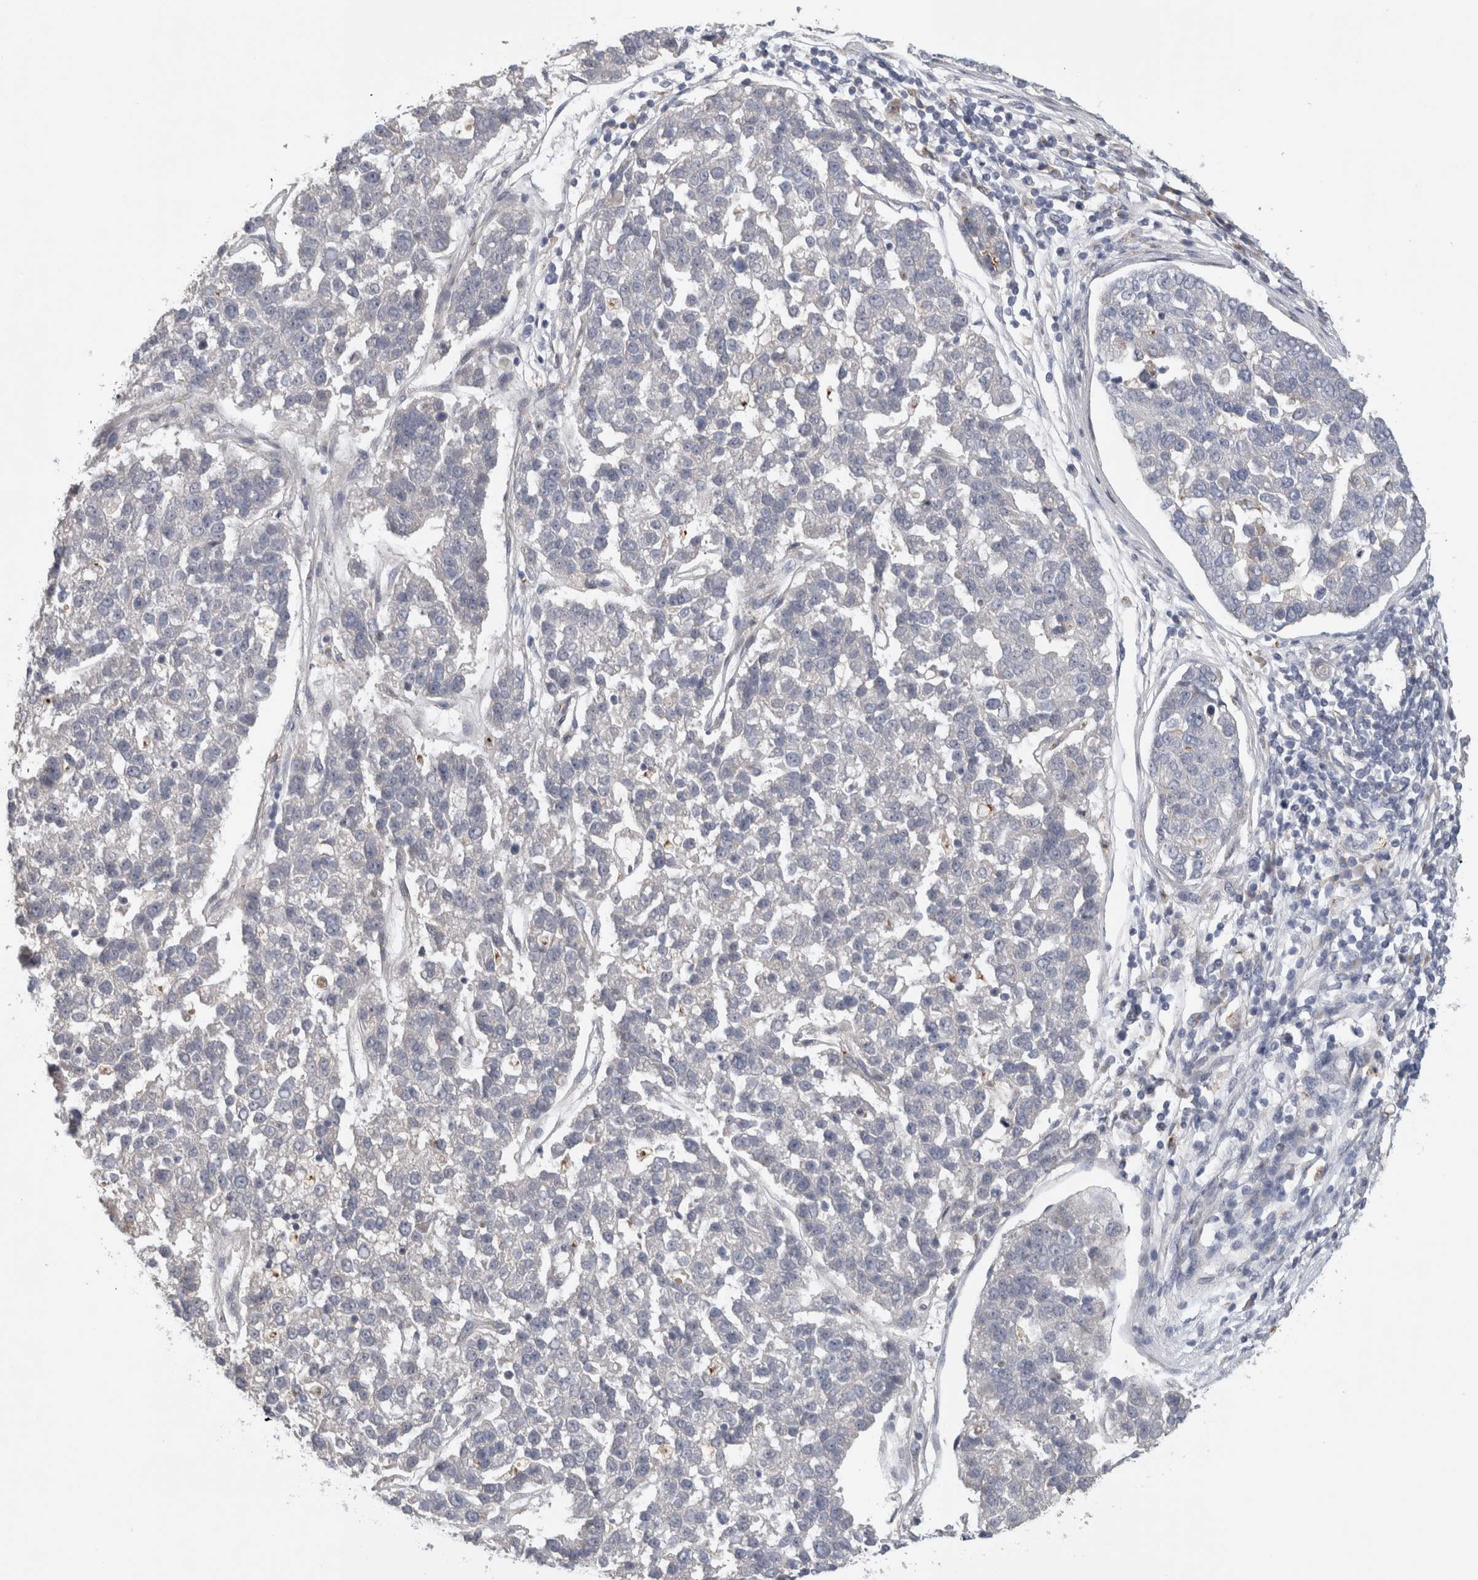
{"staining": {"intensity": "negative", "quantity": "none", "location": "none"}, "tissue": "pancreatic cancer", "cell_type": "Tumor cells", "image_type": "cancer", "snomed": [{"axis": "morphology", "description": "Adenocarcinoma, NOS"}, {"axis": "topography", "description": "Pancreas"}], "caption": "IHC of pancreatic adenocarcinoma demonstrates no positivity in tumor cells.", "gene": "MGAT1", "patient": {"sex": "female", "age": 61}}